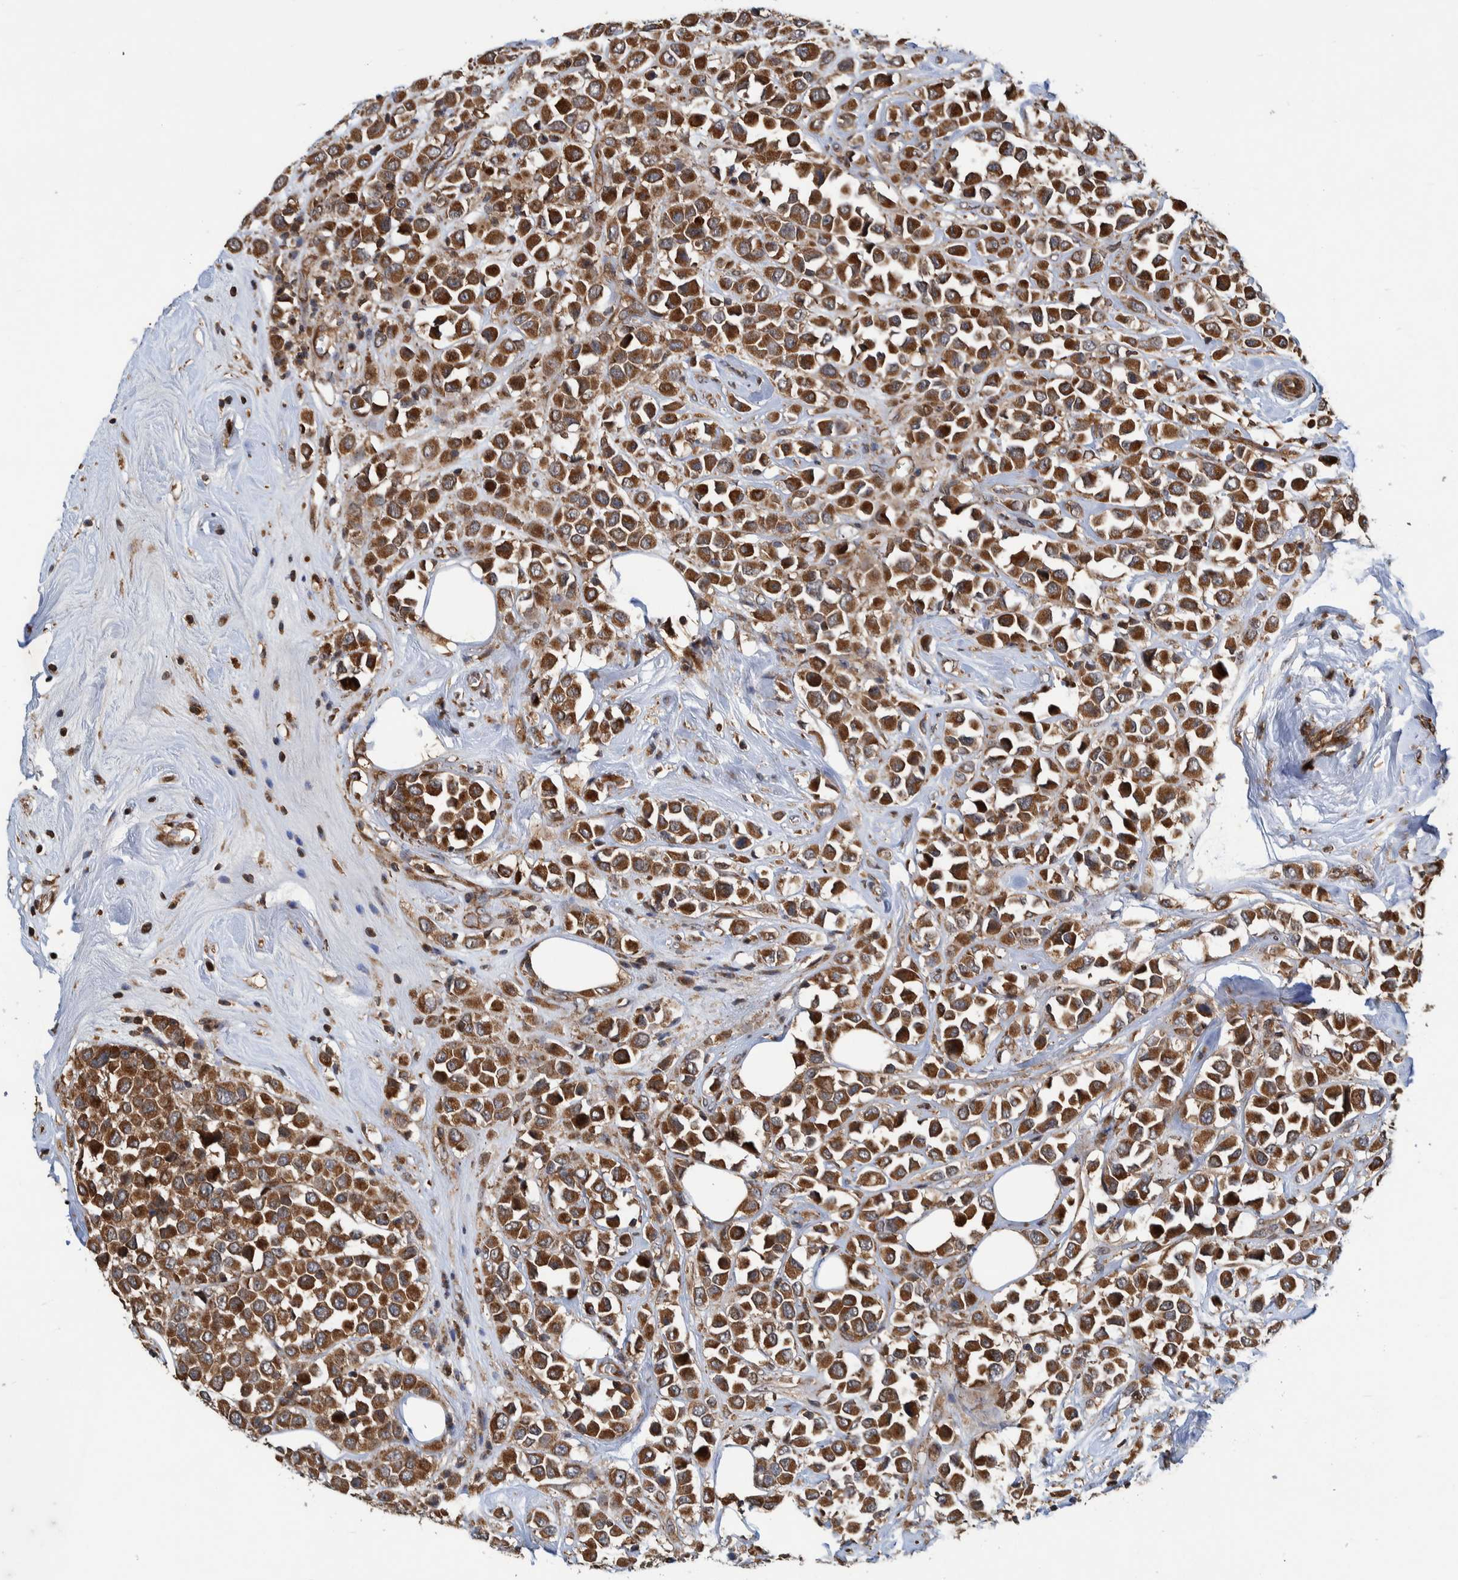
{"staining": {"intensity": "strong", "quantity": ">75%", "location": "cytoplasmic/membranous"}, "tissue": "breast cancer", "cell_type": "Tumor cells", "image_type": "cancer", "snomed": [{"axis": "morphology", "description": "Duct carcinoma"}, {"axis": "topography", "description": "Breast"}], "caption": "This photomicrograph reveals breast invasive ductal carcinoma stained with immunohistochemistry to label a protein in brown. The cytoplasmic/membranous of tumor cells show strong positivity for the protein. Nuclei are counter-stained blue.", "gene": "CCDC57", "patient": {"sex": "female", "age": 61}}